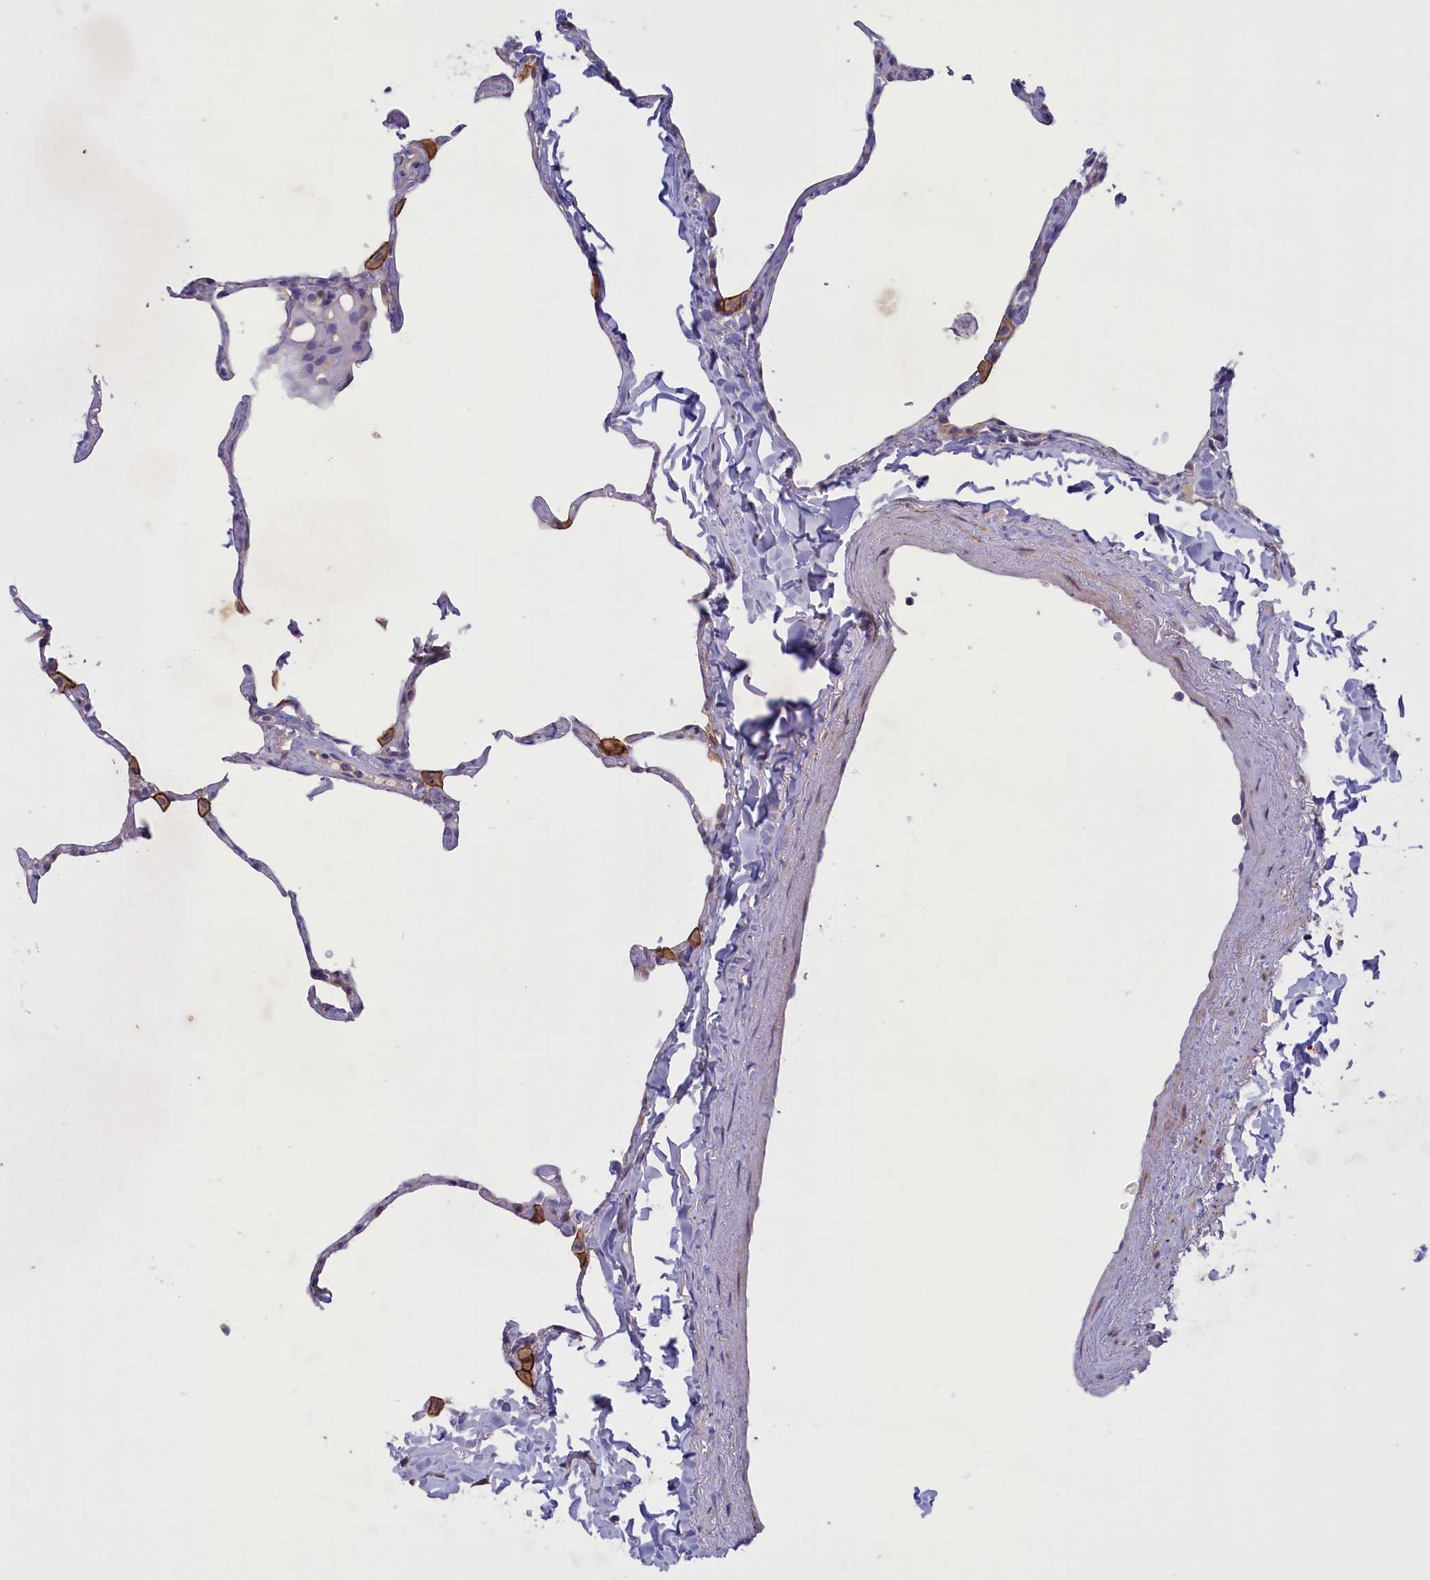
{"staining": {"intensity": "negative", "quantity": "none", "location": "none"}, "tissue": "lung", "cell_type": "Alveolar cells", "image_type": "normal", "snomed": [{"axis": "morphology", "description": "Normal tissue, NOS"}, {"axis": "topography", "description": "Lung"}], "caption": "The immunohistochemistry (IHC) histopathology image has no significant positivity in alveolar cells of lung.", "gene": "CORO2A", "patient": {"sex": "male", "age": 65}}